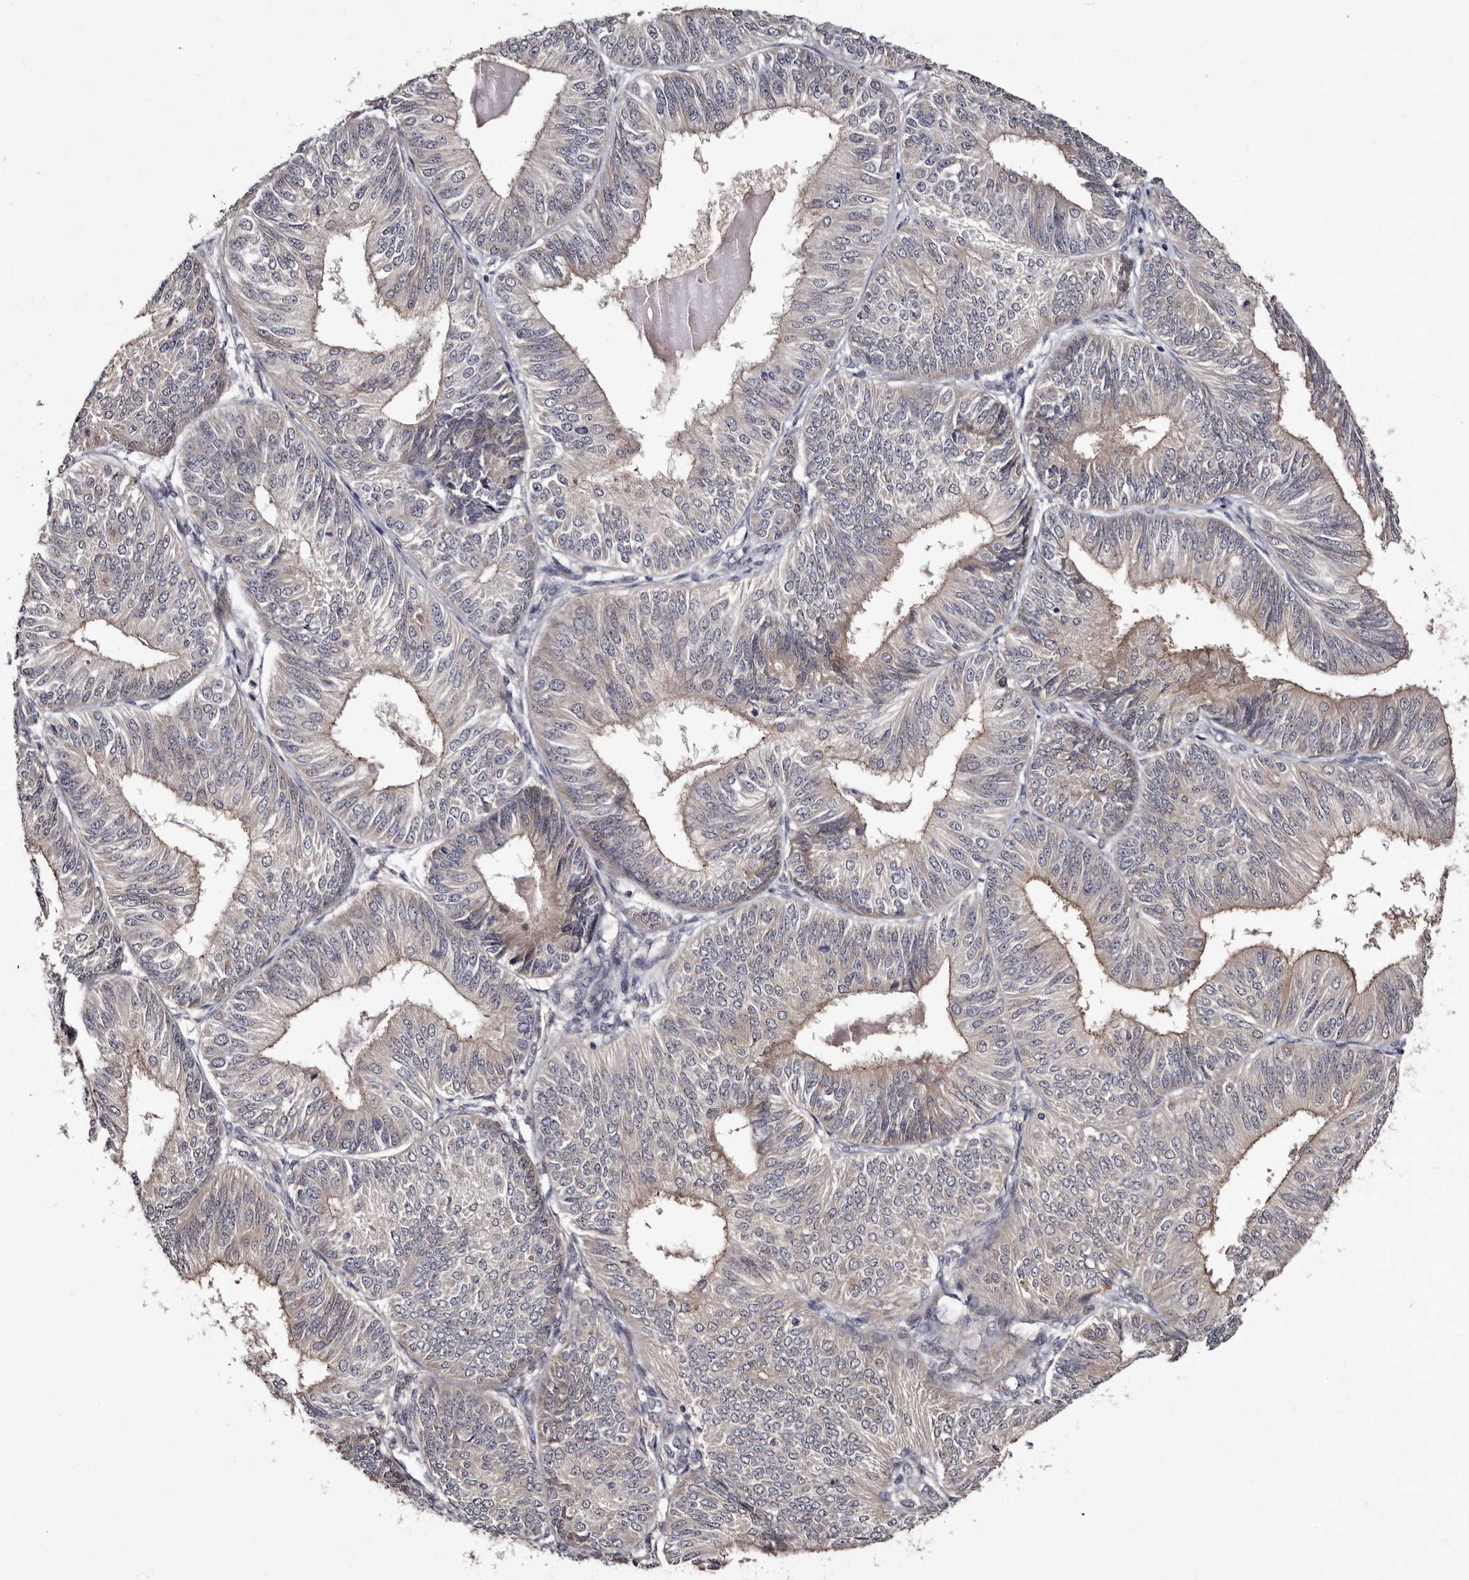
{"staining": {"intensity": "weak", "quantity": "<25%", "location": "cytoplasmic/membranous"}, "tissue": "endometrial cancer", "cell_type": "Tumor cells", "image_type": "cancer", "snomed": [{"axis": "morphology", "description": "Adenocarcinoma, NOS"}, {"axis": "topography", "description": "Endometrium"}], "caption": "Endometrial cancer stained for a protein using immunohistochemistry (IHC) demonstrates no staining tumor cells.", "gene": "LANCL2", "patient": {"sex": "female", "age": 58}}